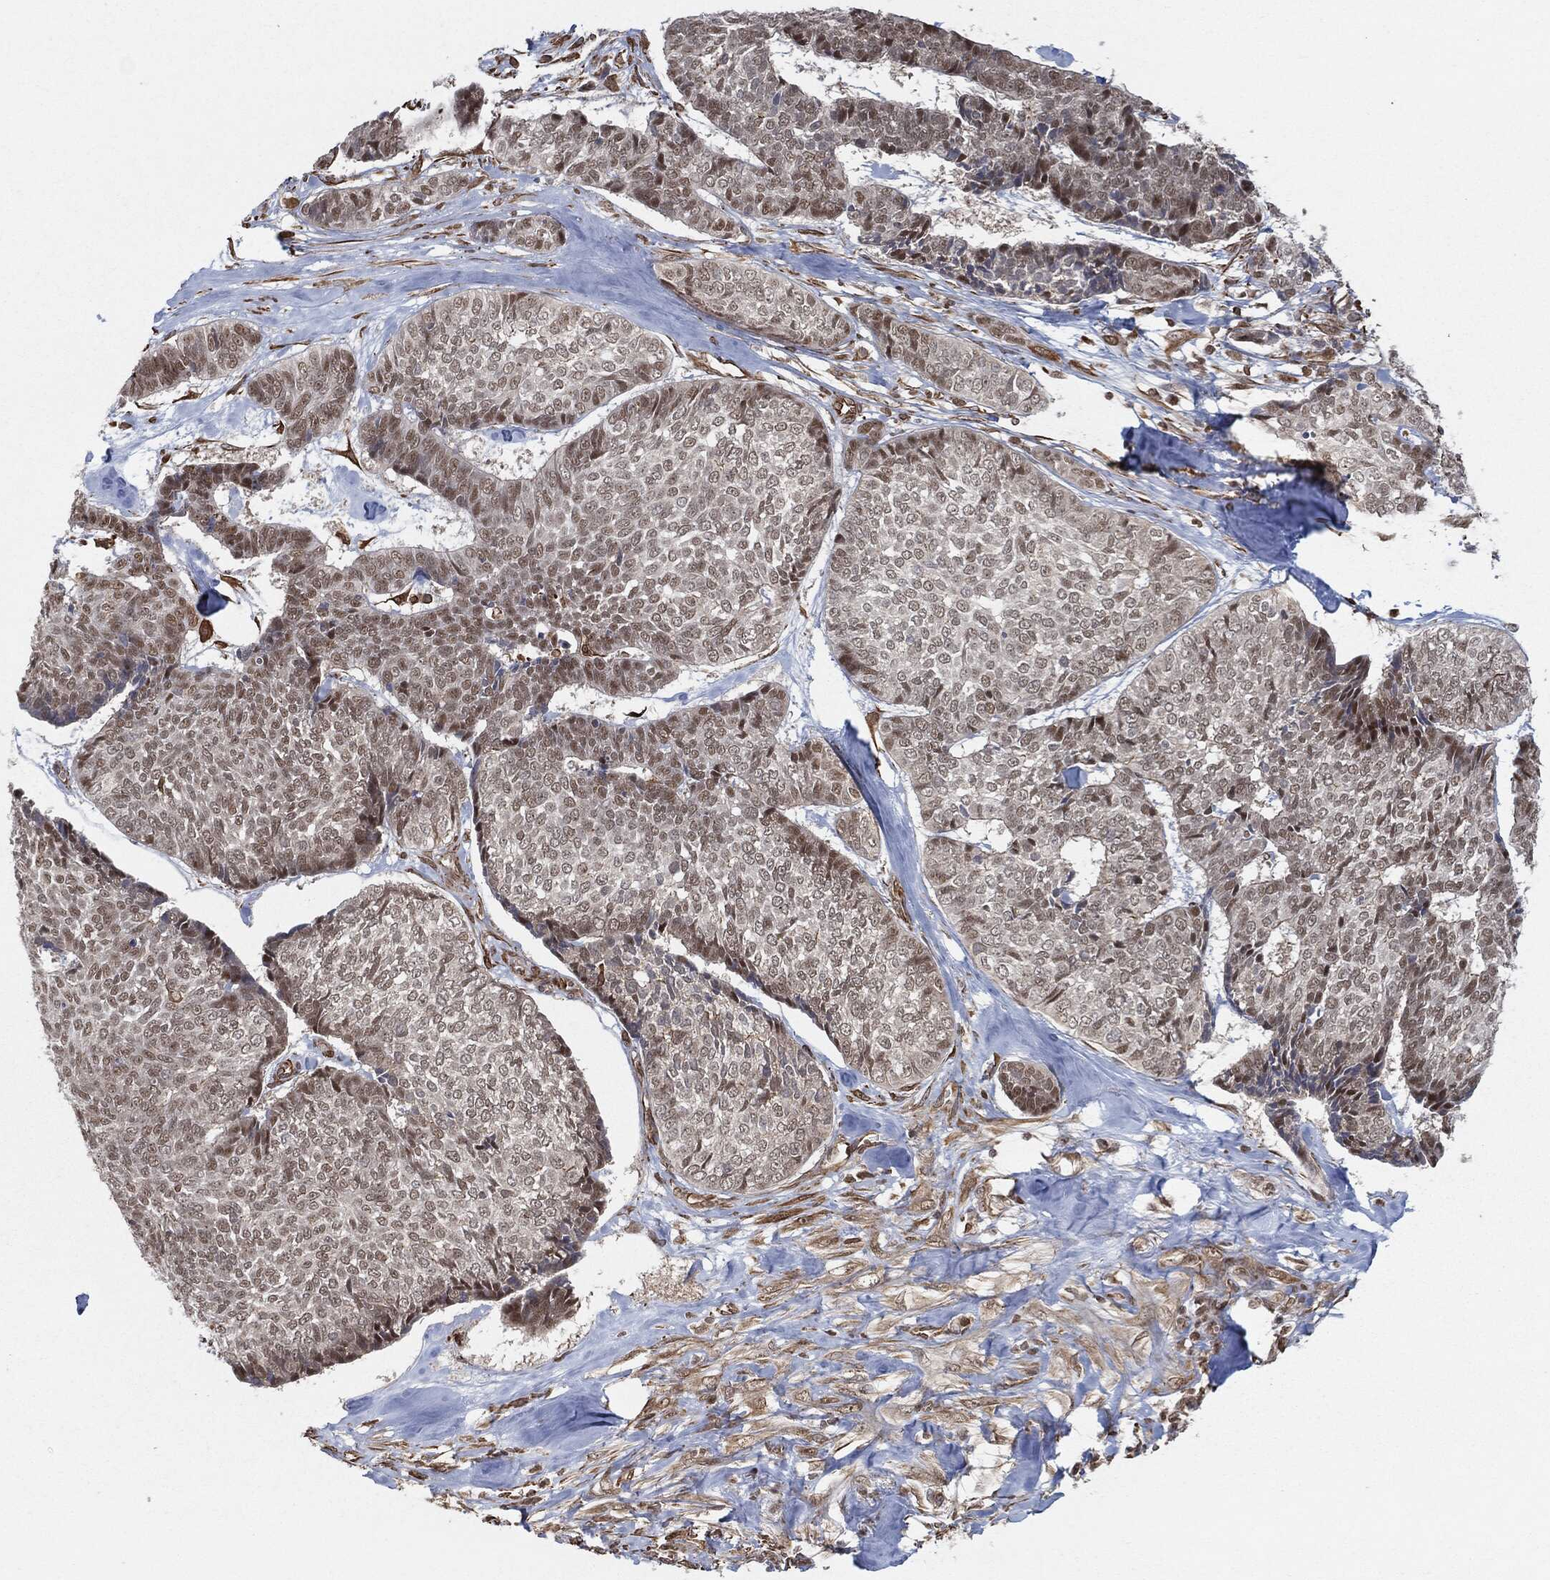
{"staining": {"intensity": "moderate", "quantity": "<25%", "location": "nuclear"}, "tissue": "skin cancer", "cell_type": "Tumor cells", "image_type": "cancer", "snomed": [{"axis": "morphology", "description": "Basal cell carcinoma"}, {"axis": "topography", "description": "Skin"}], "caption": "The photomicrograph demonstrates staining of skin cancer, revealing moderate nuclear protein staining (brown color) within tumor cells.", "gene": "TP53RK", "patient": {"sex": "male", "age": 86}}